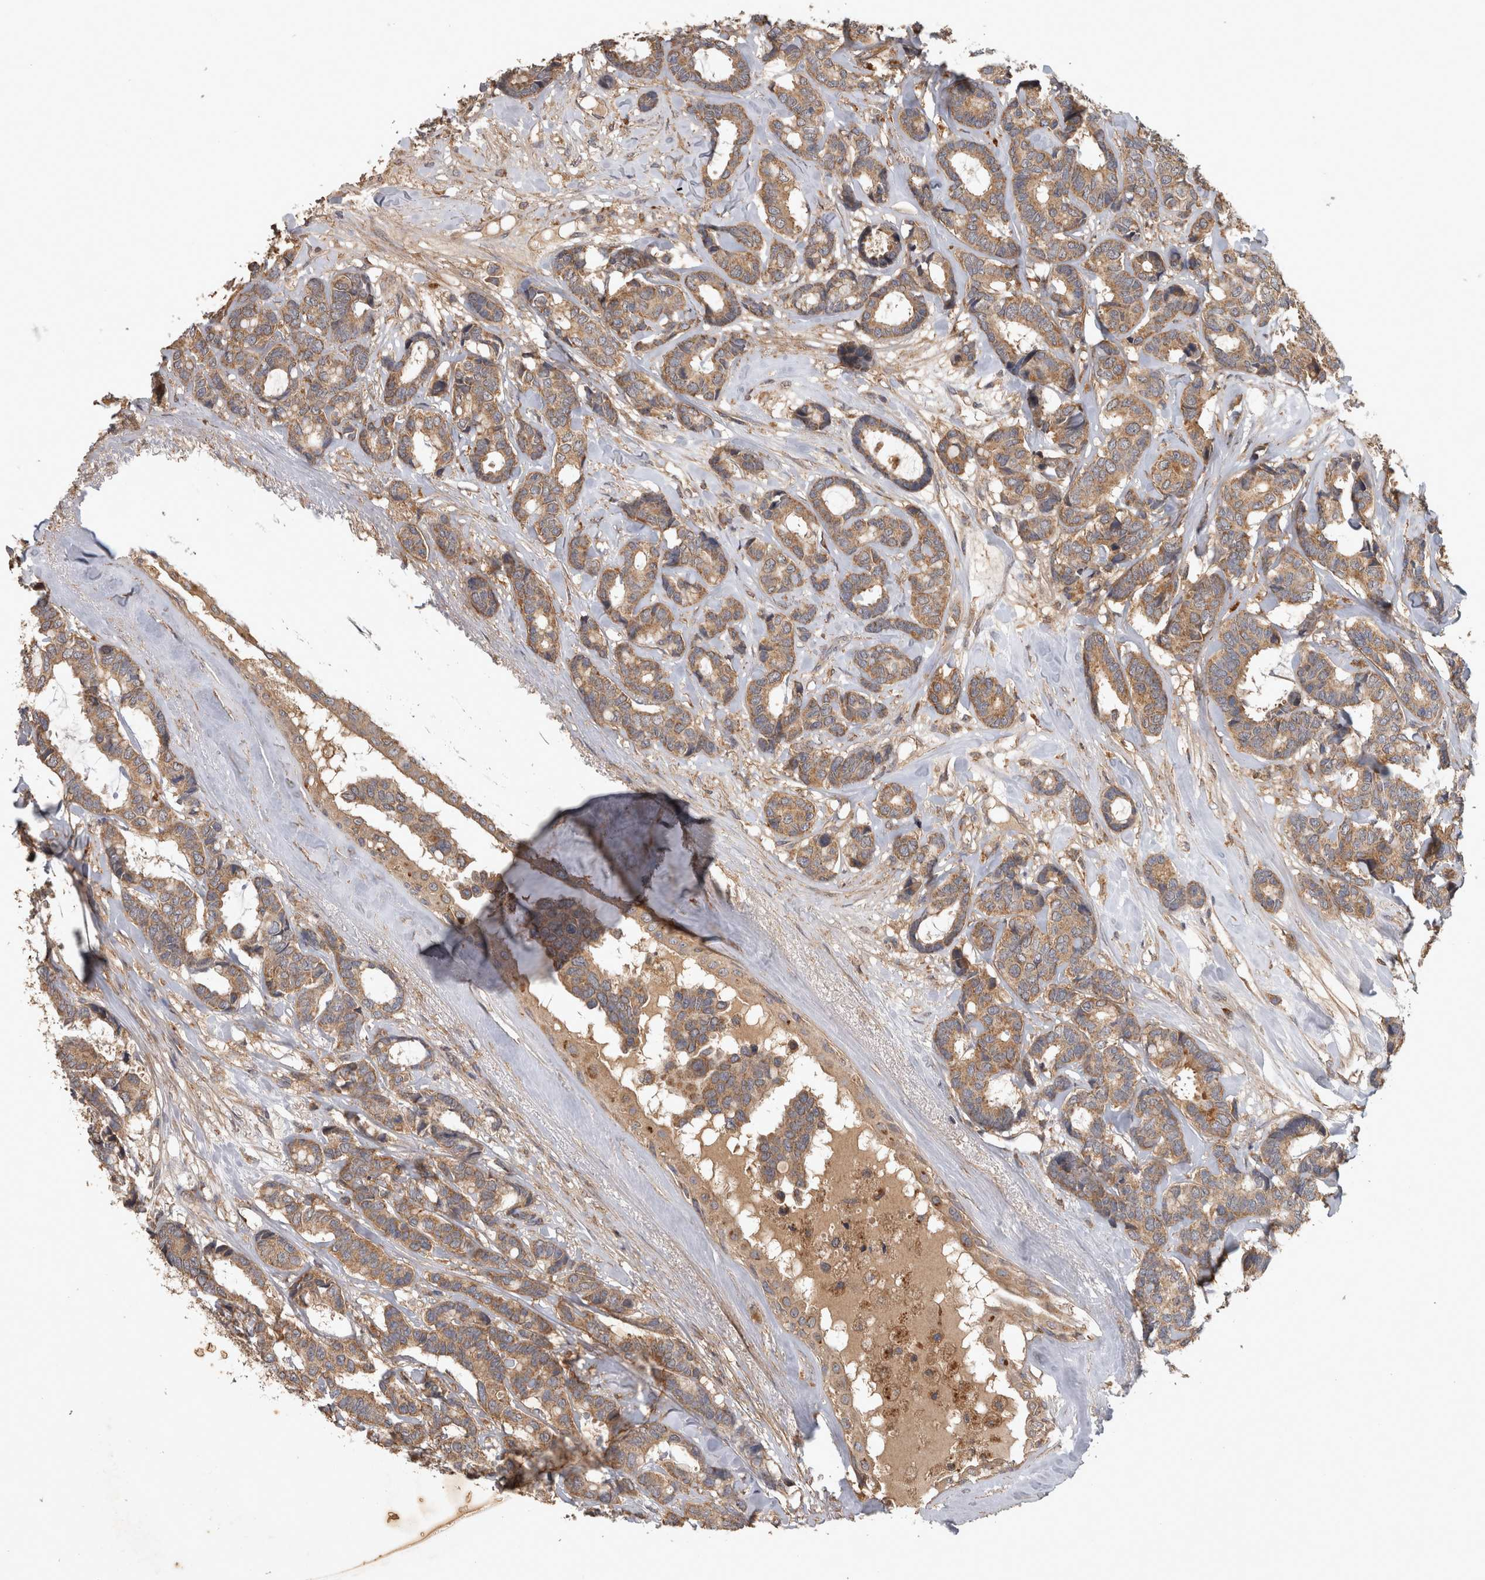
{"staining": {"intensity": "moderate", "quantity": ">75%", "location": "cytoplasmic/membranous"}, "tissue": "breast cancer", "cell_type": "Tumor cells", "image_type": "cancer", "snomed": [{"axis": "morphology", "description": "Duct carcinoma"}, {"axis": "topography", "description": "Breast"}], "caption": "Approximately >75% of tumor cells in human breast intraductal carcinoma reveal moderate cytoplasmic/membranous protein expression as visualized by brown immunohistochemical staining.", "gene": "TRMT61B", "patient": {"sex": "female", "age": 87}}